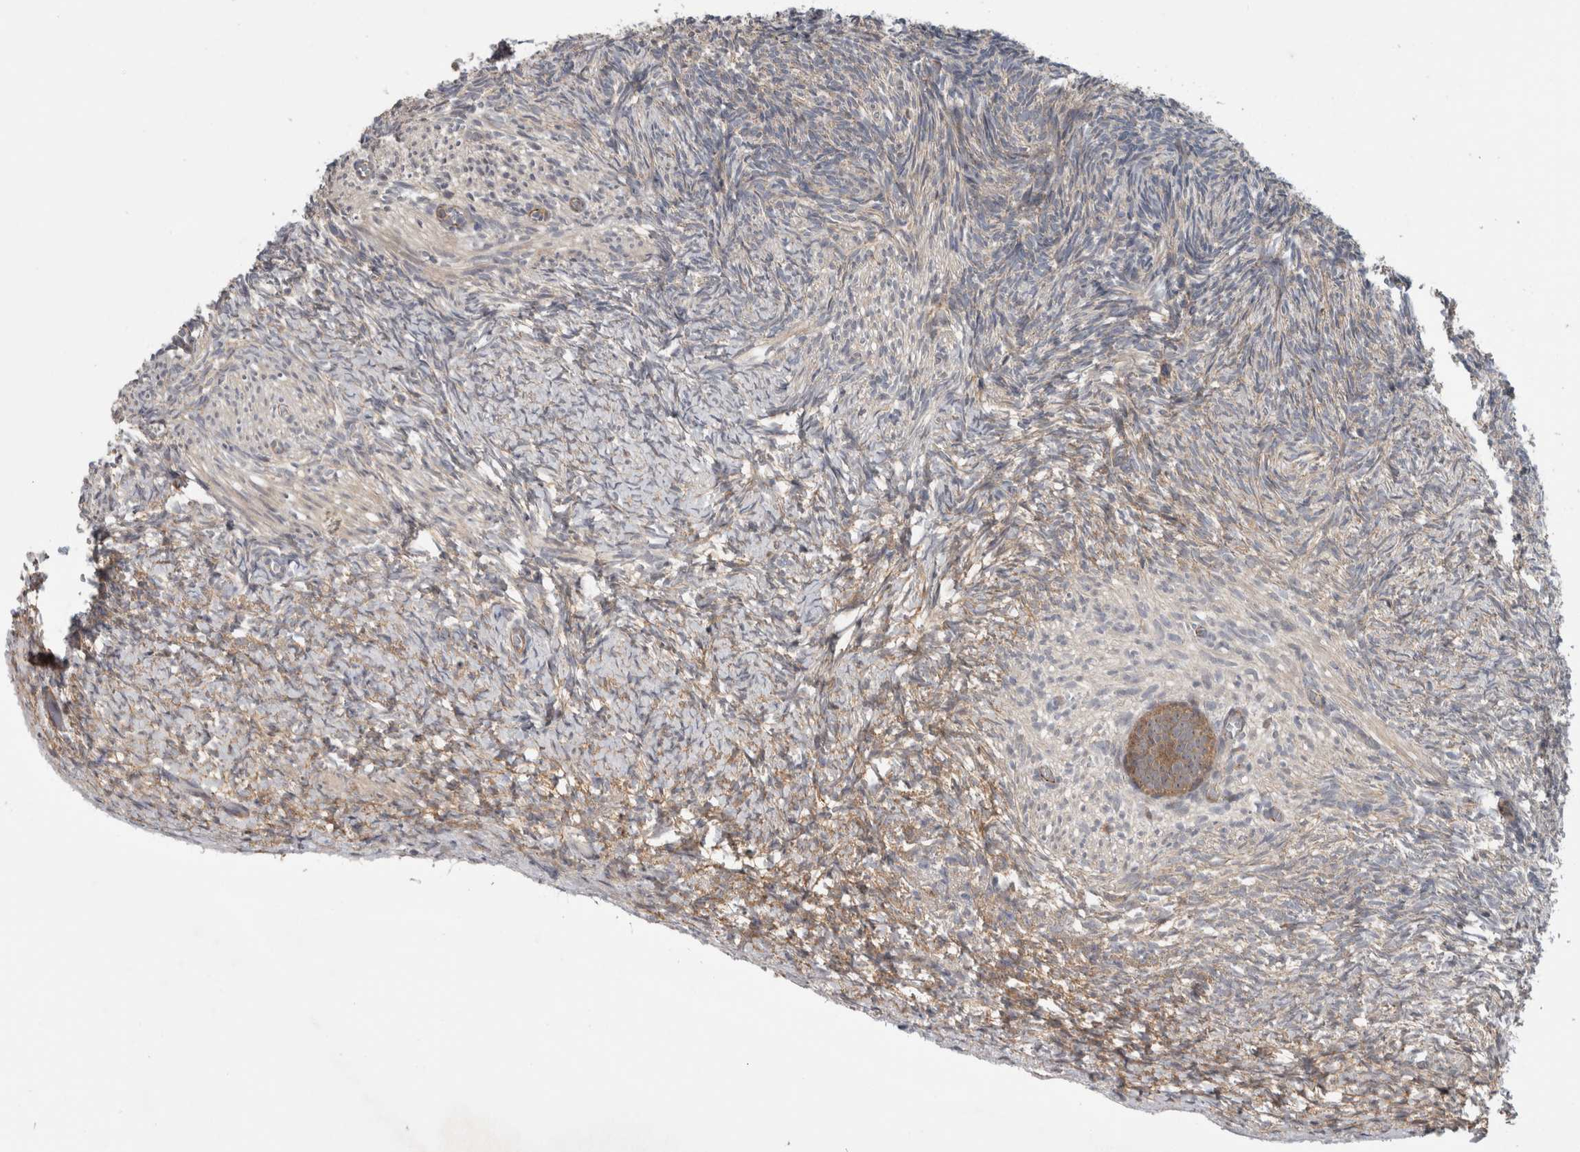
{"staining": {"intensity": "weak", "quantity": "25%-75%", "location": "cytoplasmic/membranous"}, "tissue": "ovary", "cell_type": "Ovarian stroma cells", "image_type": "normal", "snomed": [{"axis": "morphology", "description": "Normal tissue, NOS"}, {"axis": "topography", "description": "Ovary"}], "caption": "This histopathology image reveals immunohistochemistry staining of unremarkable ovary, with low weak cytoplasmic/membranous staining in about 25%-75% of ovarian stroma cells.", "gene": "ADGRL3", "patient": {"sex": "female", "age": 34}}